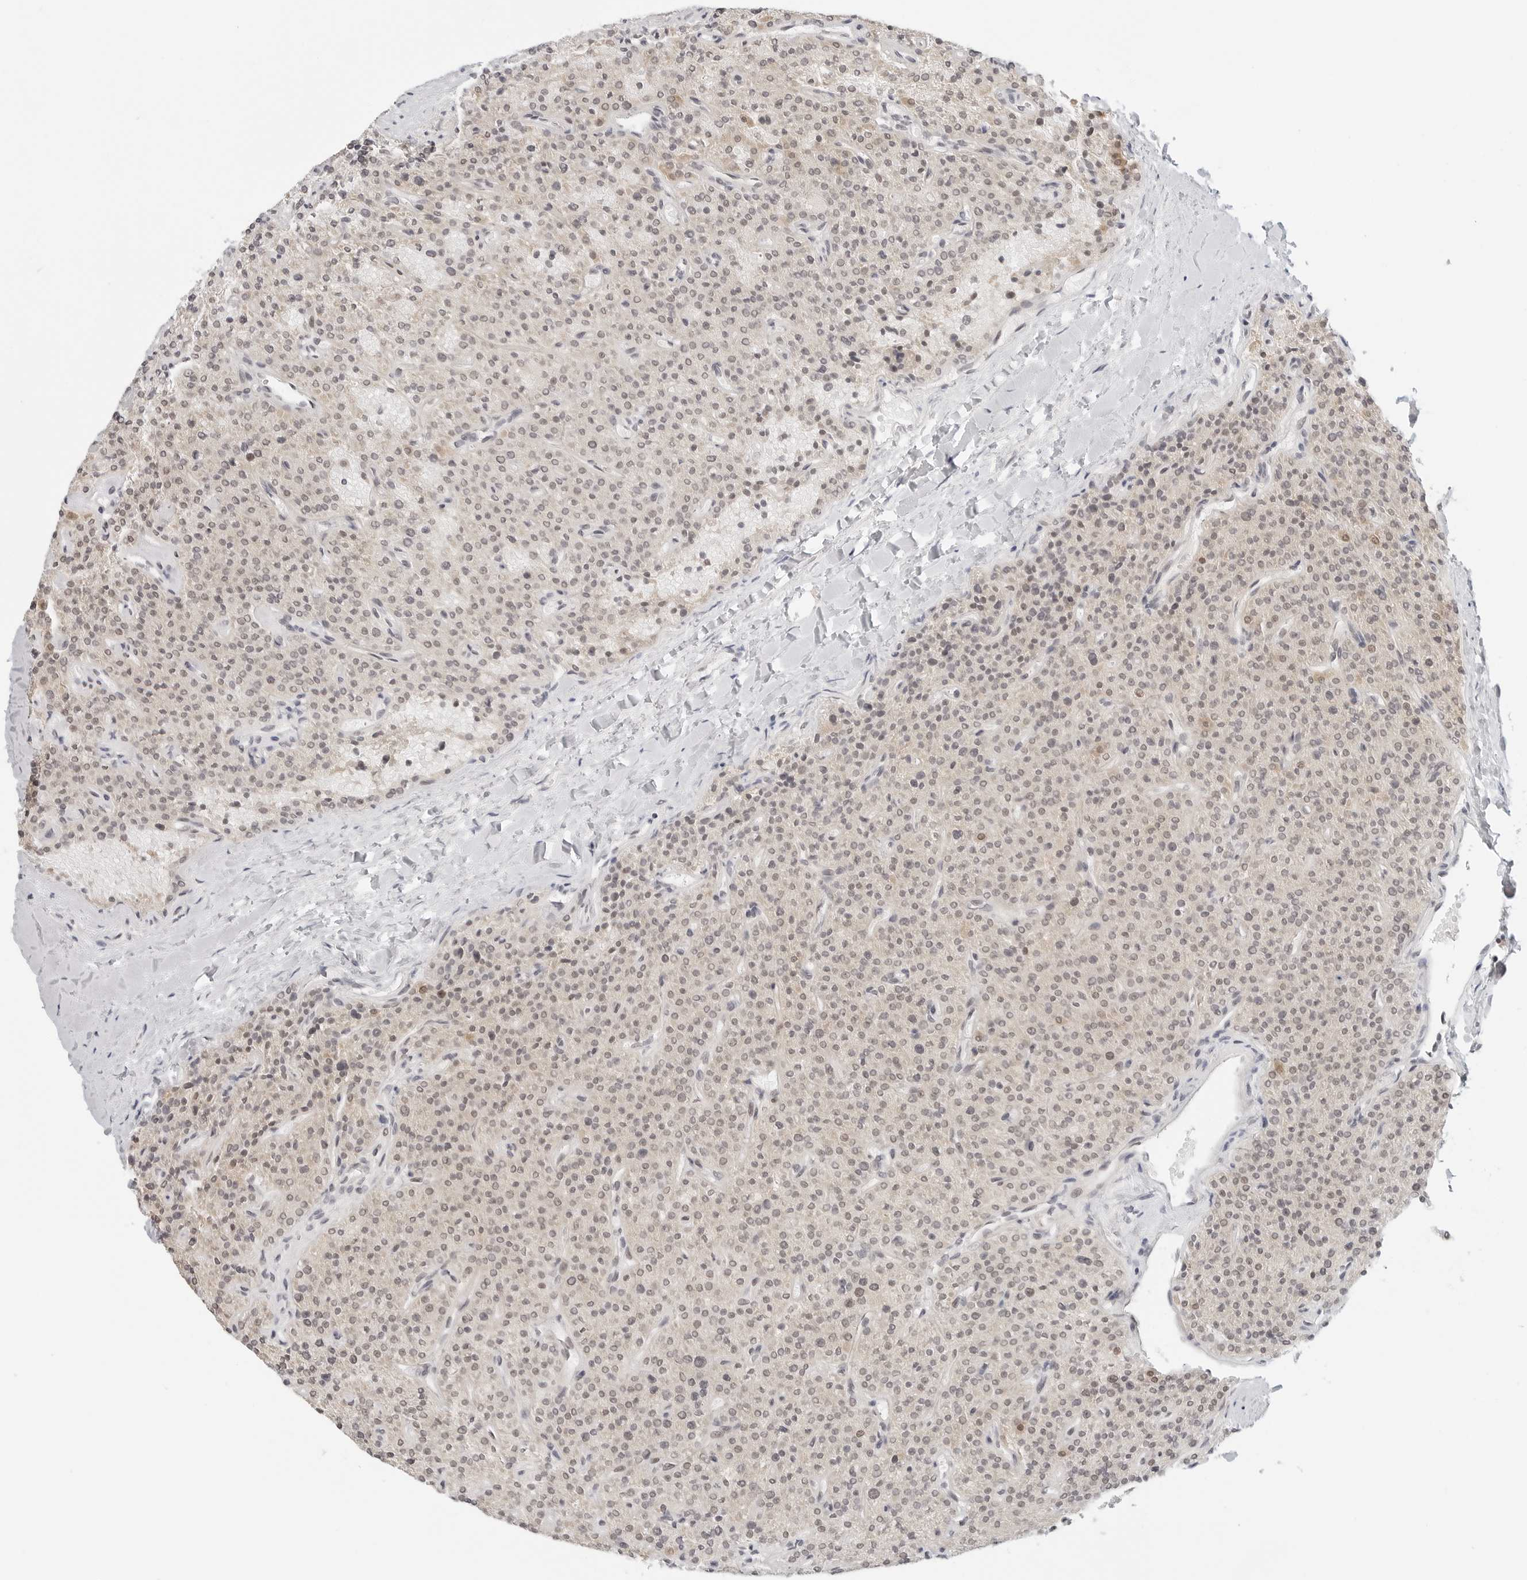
{"staining": {"intensity": "moderate", "quantity": "25%-75%", "location": "cytoplasmic/membranous,nuclear"}, "tissue": "parathyroid gland", "cell_type": "Glandular cells", "image_type": "normal", "snomed": [{"axis": "morphology", "description": "Normal tissue, NOS"}, {"axis": "topography", "description": "Parathyroid gland"}], "caption": "Protein staining of benign parathyroid gland exhibits moderate cytoplasmic/membranous,nuclear positivity in approximately 25%-75% of glandular cells. Nuclei are stained in blue.", "gene": "TSEN2", "patient": {"sex": "male", "age": 46}}